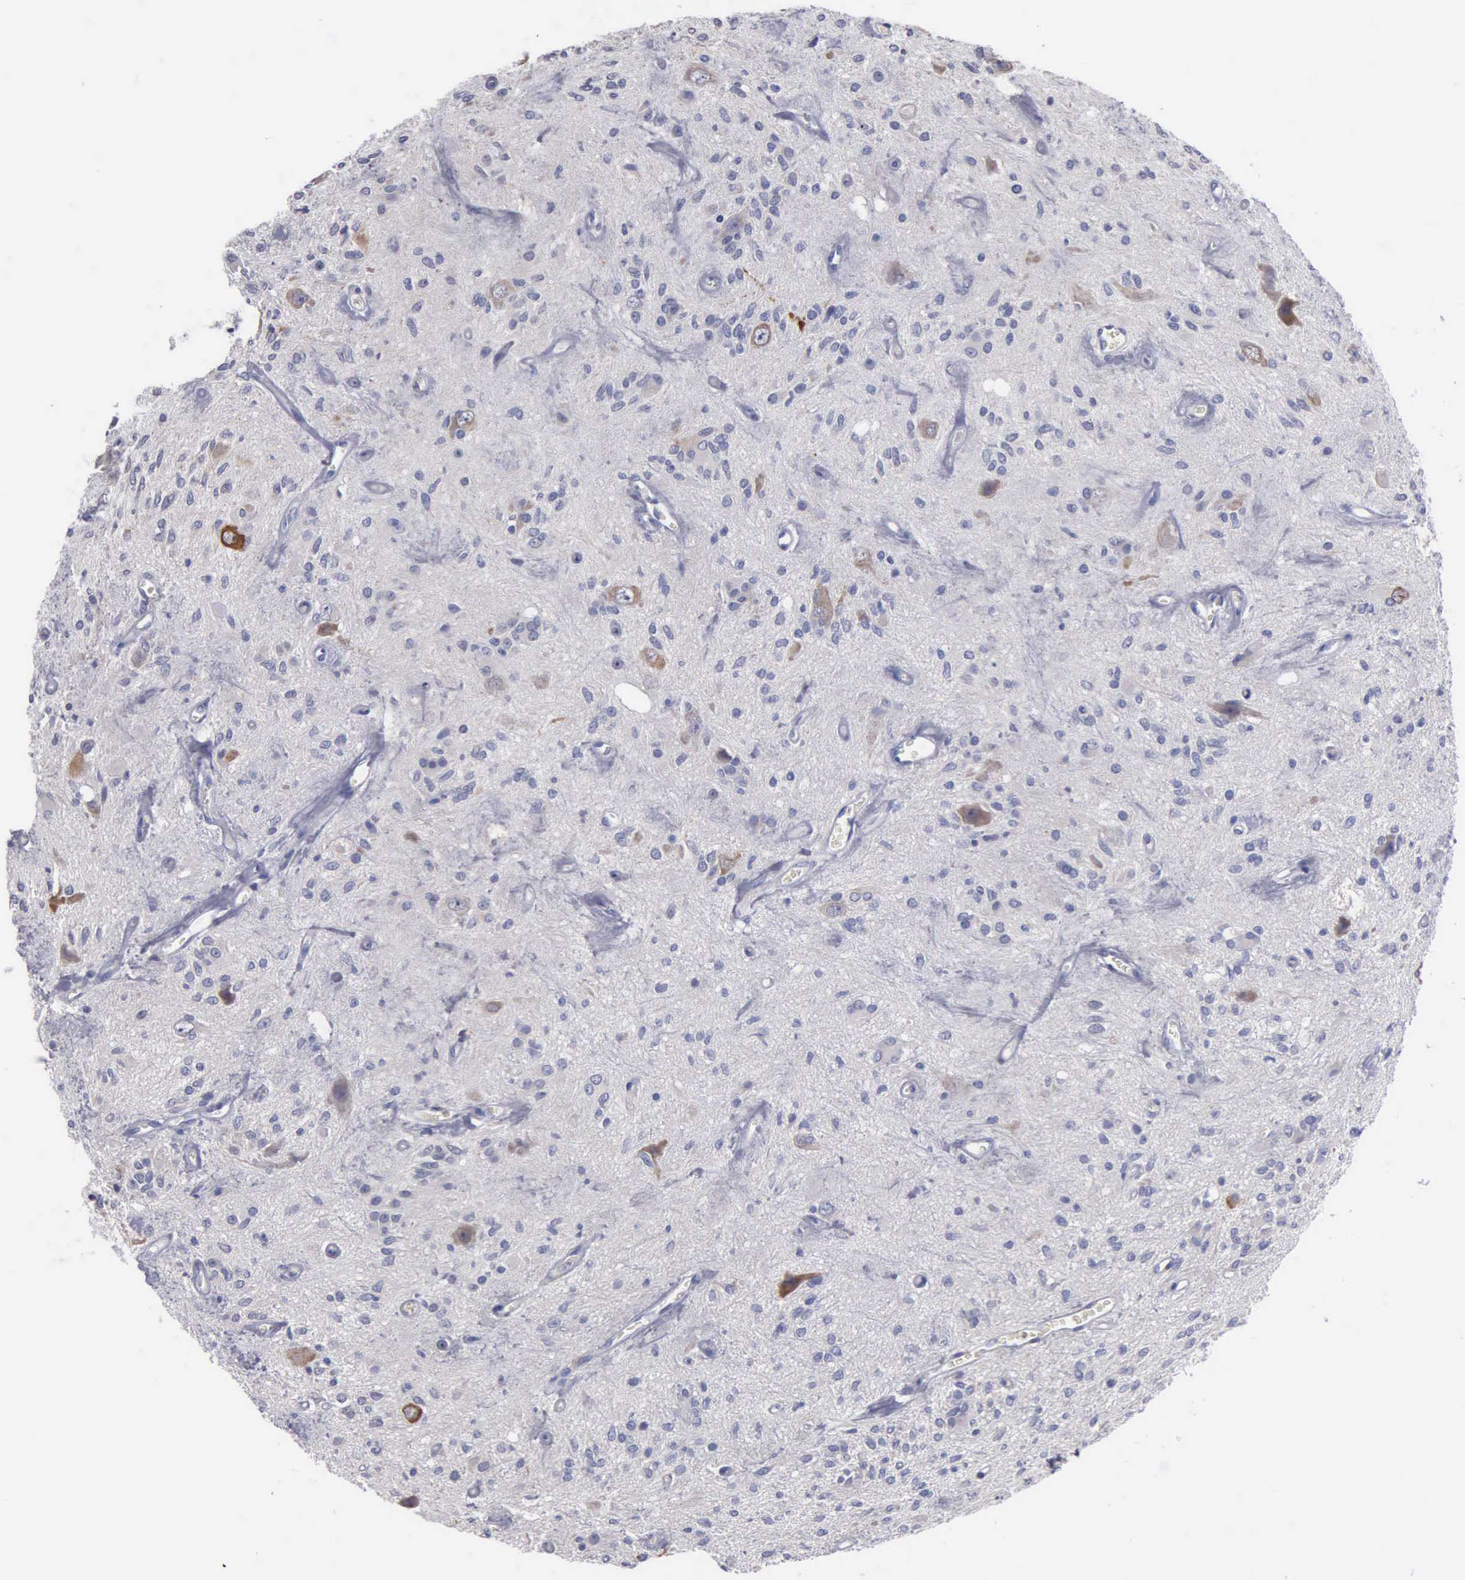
{"staining": {"intensity": "weak", "quantity": ">75%", "location": "cytoplasmic/membranous"}, "tissue": "glioma", "cell_type": "Tumor cells", "image_type": "cancer", "snomed": [{"axis": "morphology", "description": "Glioma, malignant, Low grade"}, {"axis": "topography", "description": "Brain"}], "caption": "The micrograph shows a brown stain indicating the presence of a protein in the cytoplasmic/membranous of tumor cells in malignant glioma (low-grade). (Stains: DAB (3,3'-diaminobenzidine) in brown, nuclei in blue, Microscopy: brightfield microscopy at high magnification).", "gene": "PTGS2", "patient": {"sex": "female", "age": 15}}